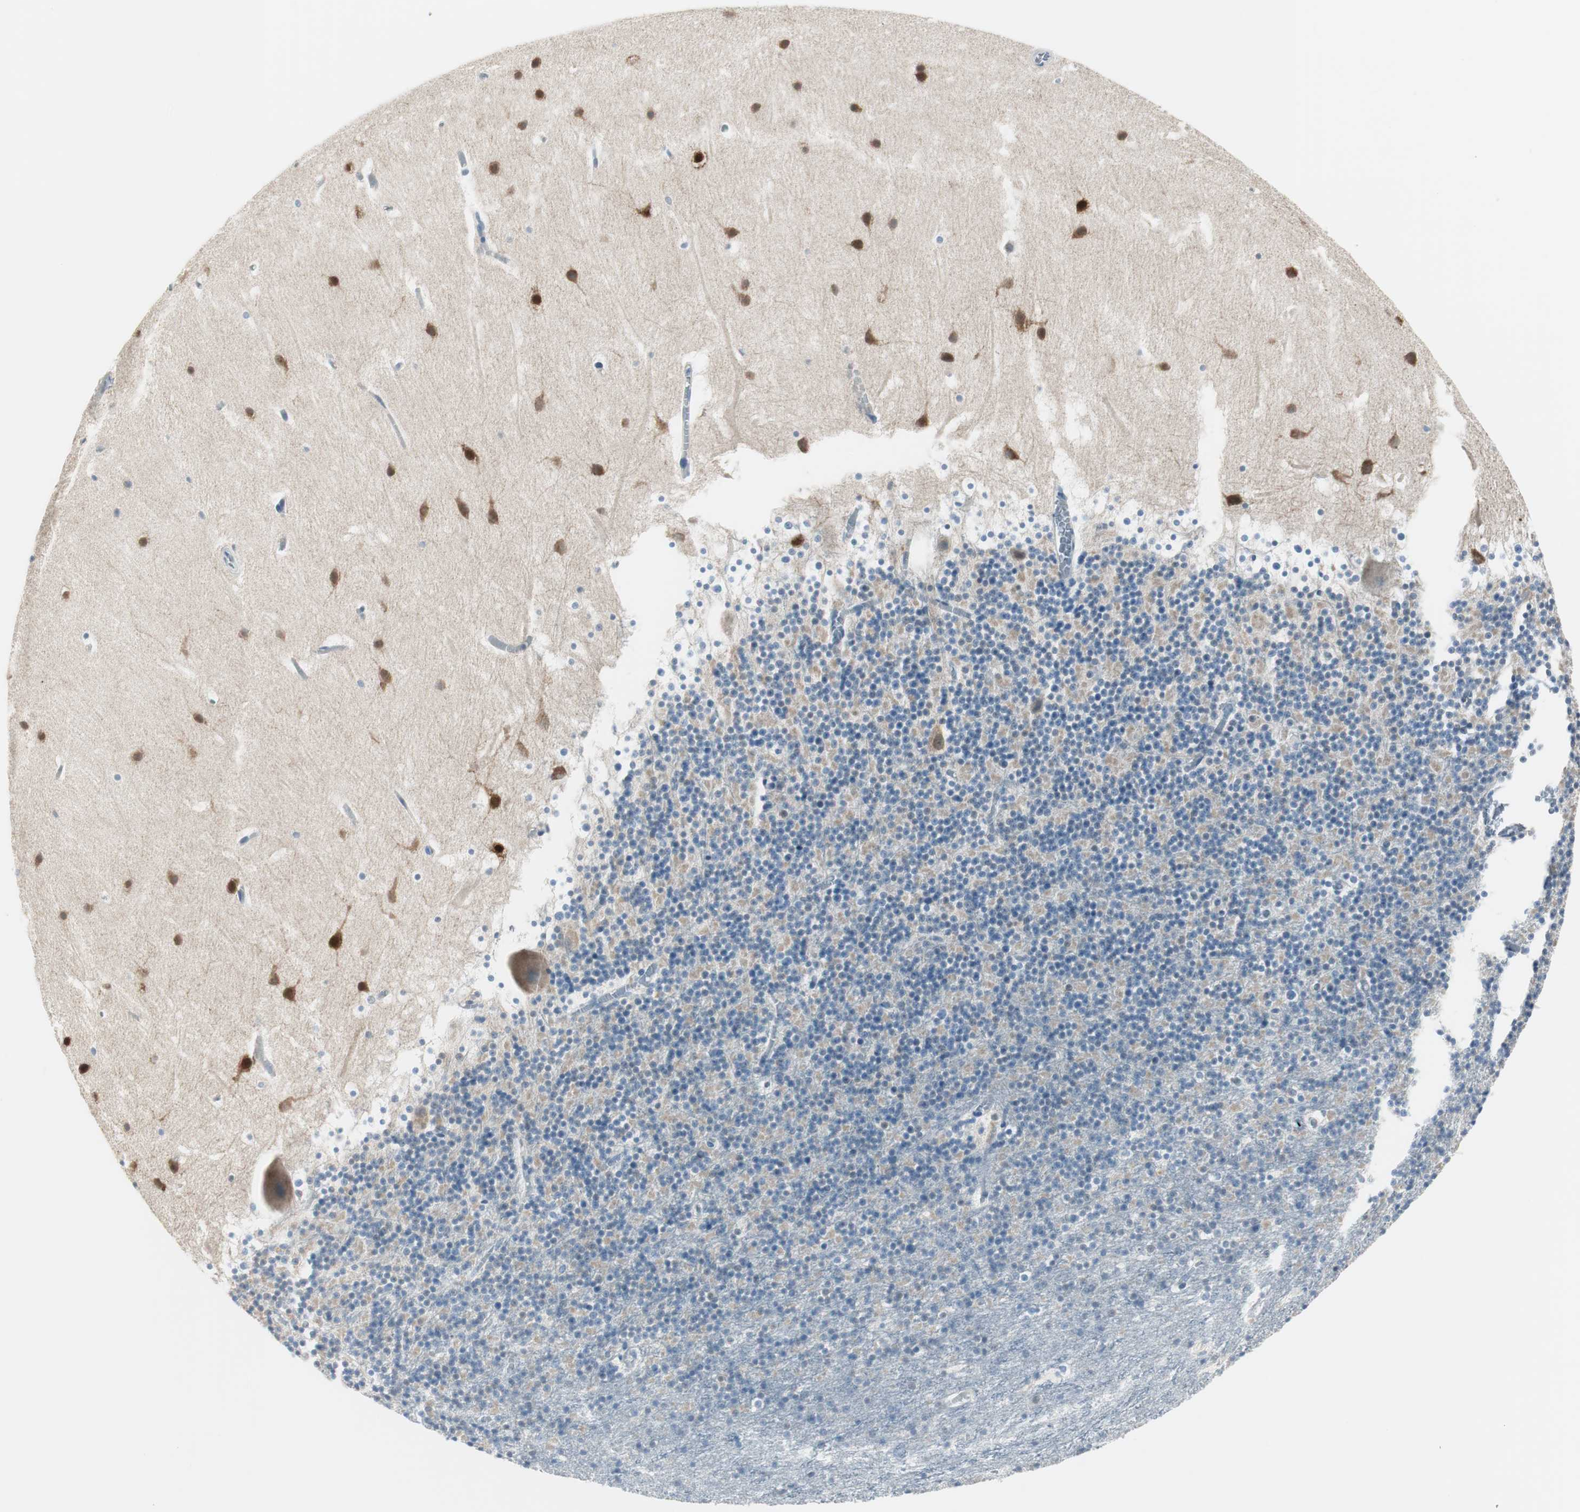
{"staining": {"intensity": "negative", "quantity": "none", "location": "none"}, "tissue": "cerebellum", "cell_type": "Cells in granular layer", "image_type": "normal", "snomed": [{"axis": "morphology", "description": "Normal tissue, NOS"}, {"axis": "topography", "description": "Cerebellum"}], "caption": "Immunohistochemistry (IHC) image of unremarkable cerebellum: human cerebellum stained with DAB (3,3'-diaminobenzidine) displays no significant protein positivity in cells in granular layer.", "gene": "DLG4", "patient": {"sex": "male", "age": 45}}